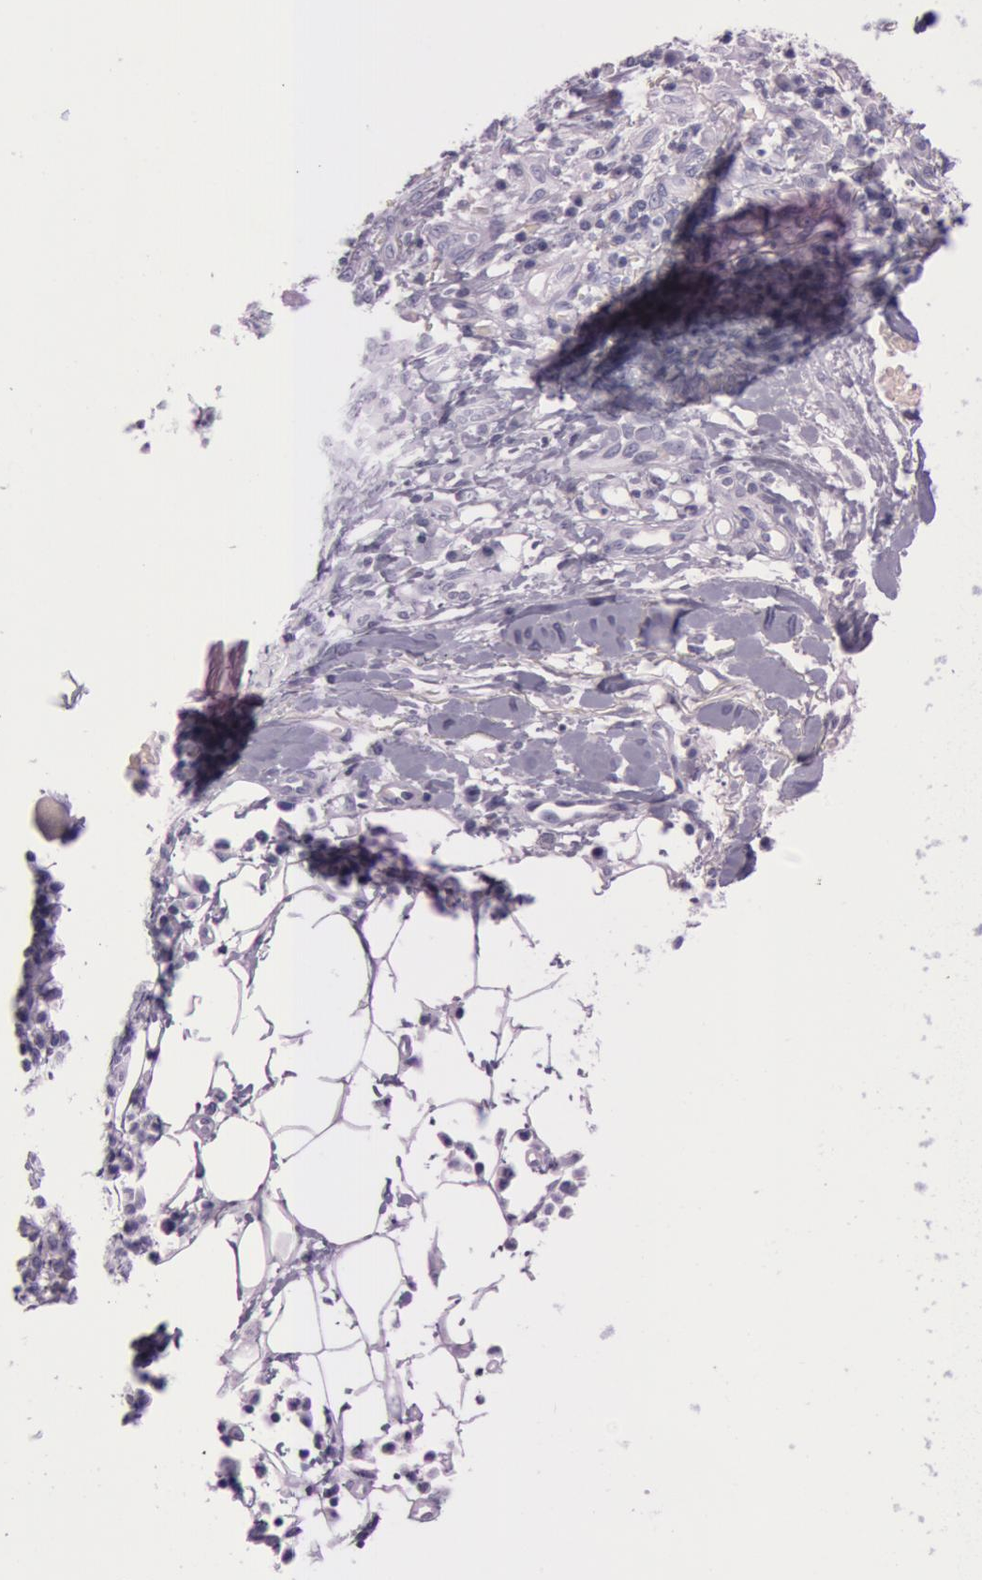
{"staining": {"intensity": "negative", "quantity": "none", "location": "none"}, "tissue": "skin cancer", "cell_type": "Tumor cells", "image_type": "cancer", "snomed": [{"axis": "morphology", "description": "Squamous cell carcinoma, NOS"}, {"axis": "topography", "description": "Skin"}], "caption": "The micrograph shows no significant expression in tumor cells of squamous cell carcinoma (skin). (DAB IHC with hematoxylin counter stain).", "gene": "FOLH1", "patient": {"sex": "female", "age": 89}}